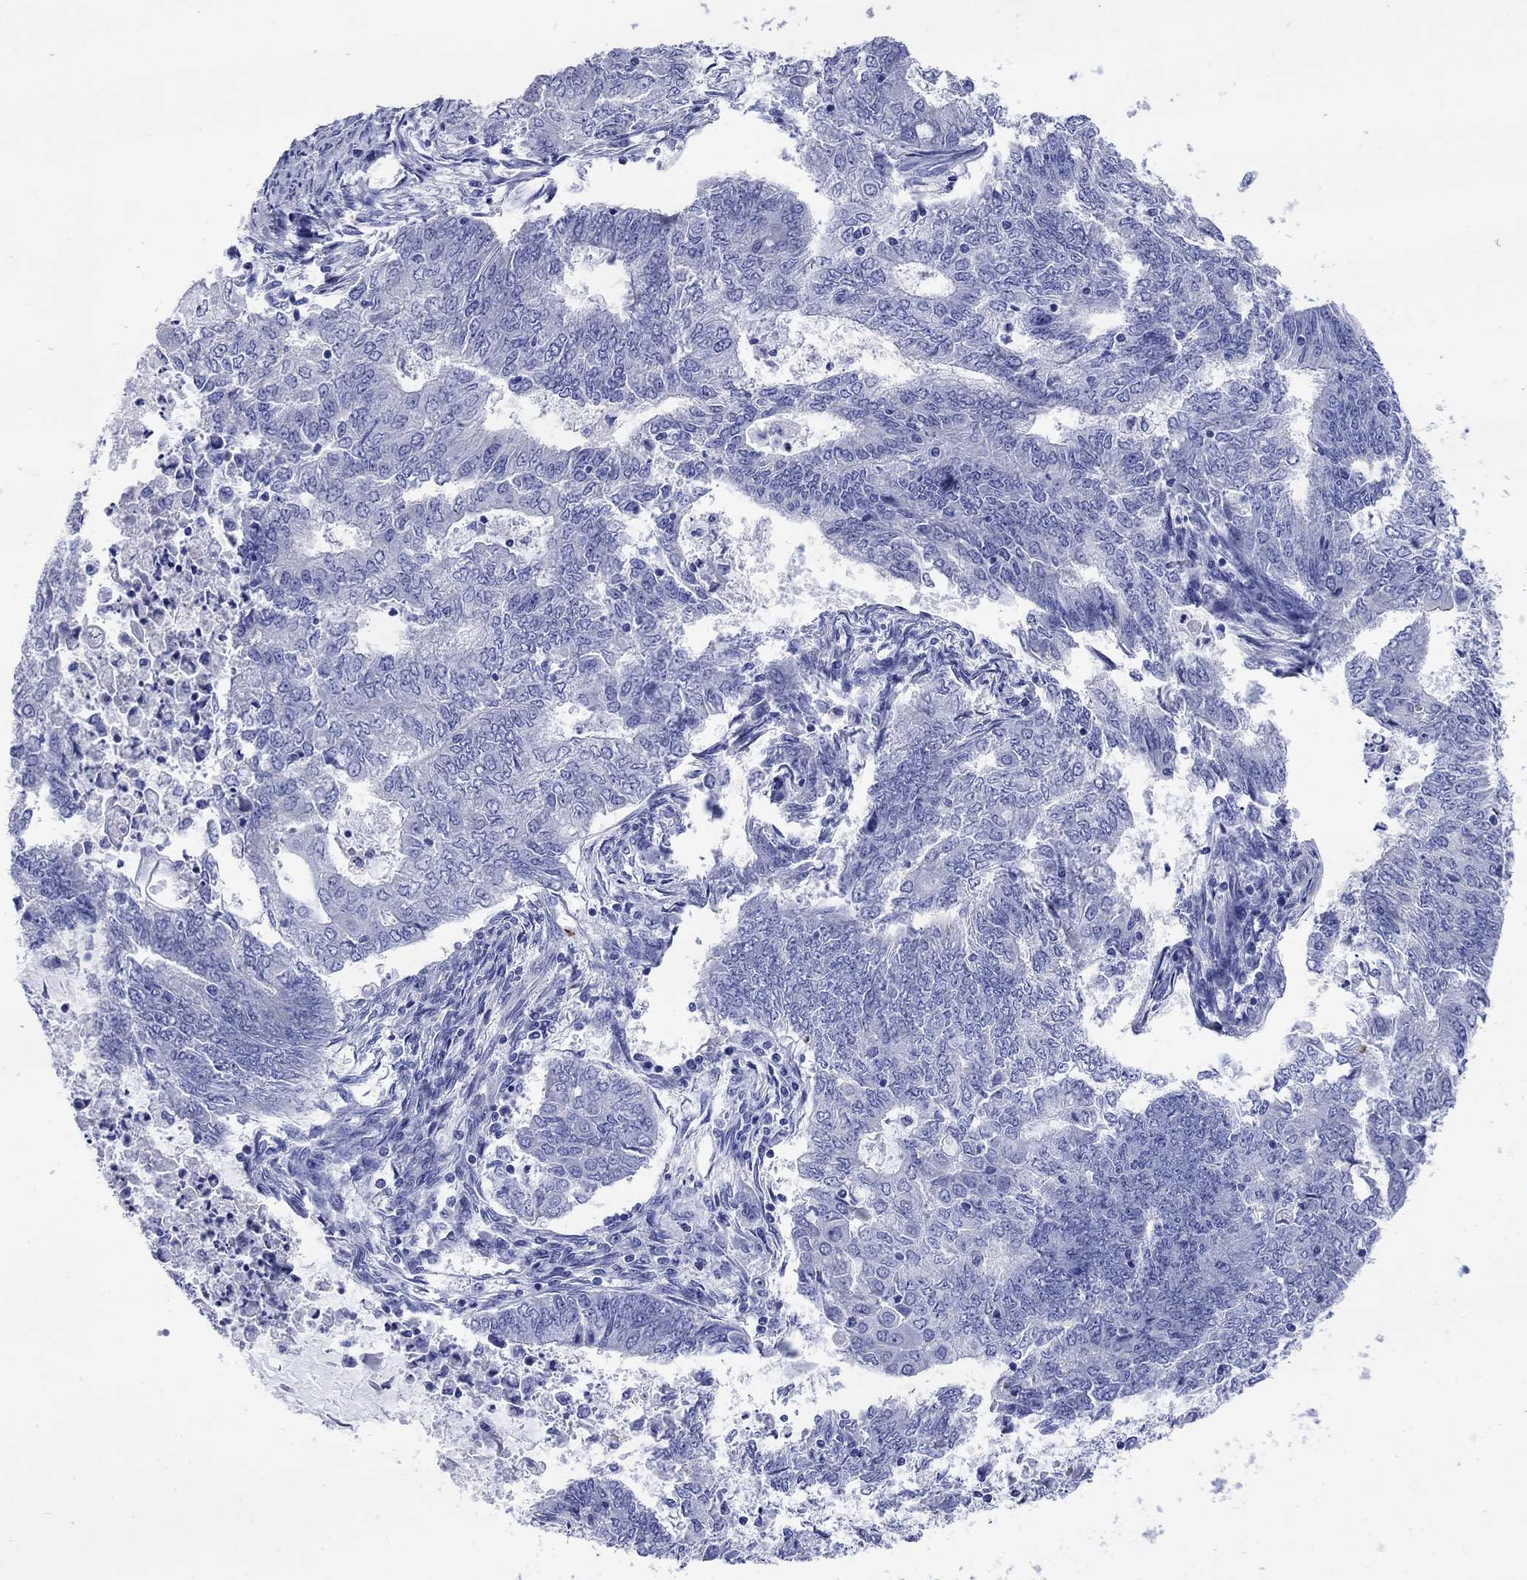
{"staining": {"intensity": "negative", "quantity": "none", "location": "none"}, "tissue": "endometrial cancer", "cell_type": "Tumor cells", "image_type": "cancer", "snomed": [{"axis": "morphology", "description": "Adenocarcinoma, NOS"}, {"axis": "topography", "description": "Endometrium"}], "caption": "Tumor cells are negative for protein expression in human adenocarcinoma (endometrial).", "gene": "SLC1A2", "patient": {"sex": "female", "age": 62}}